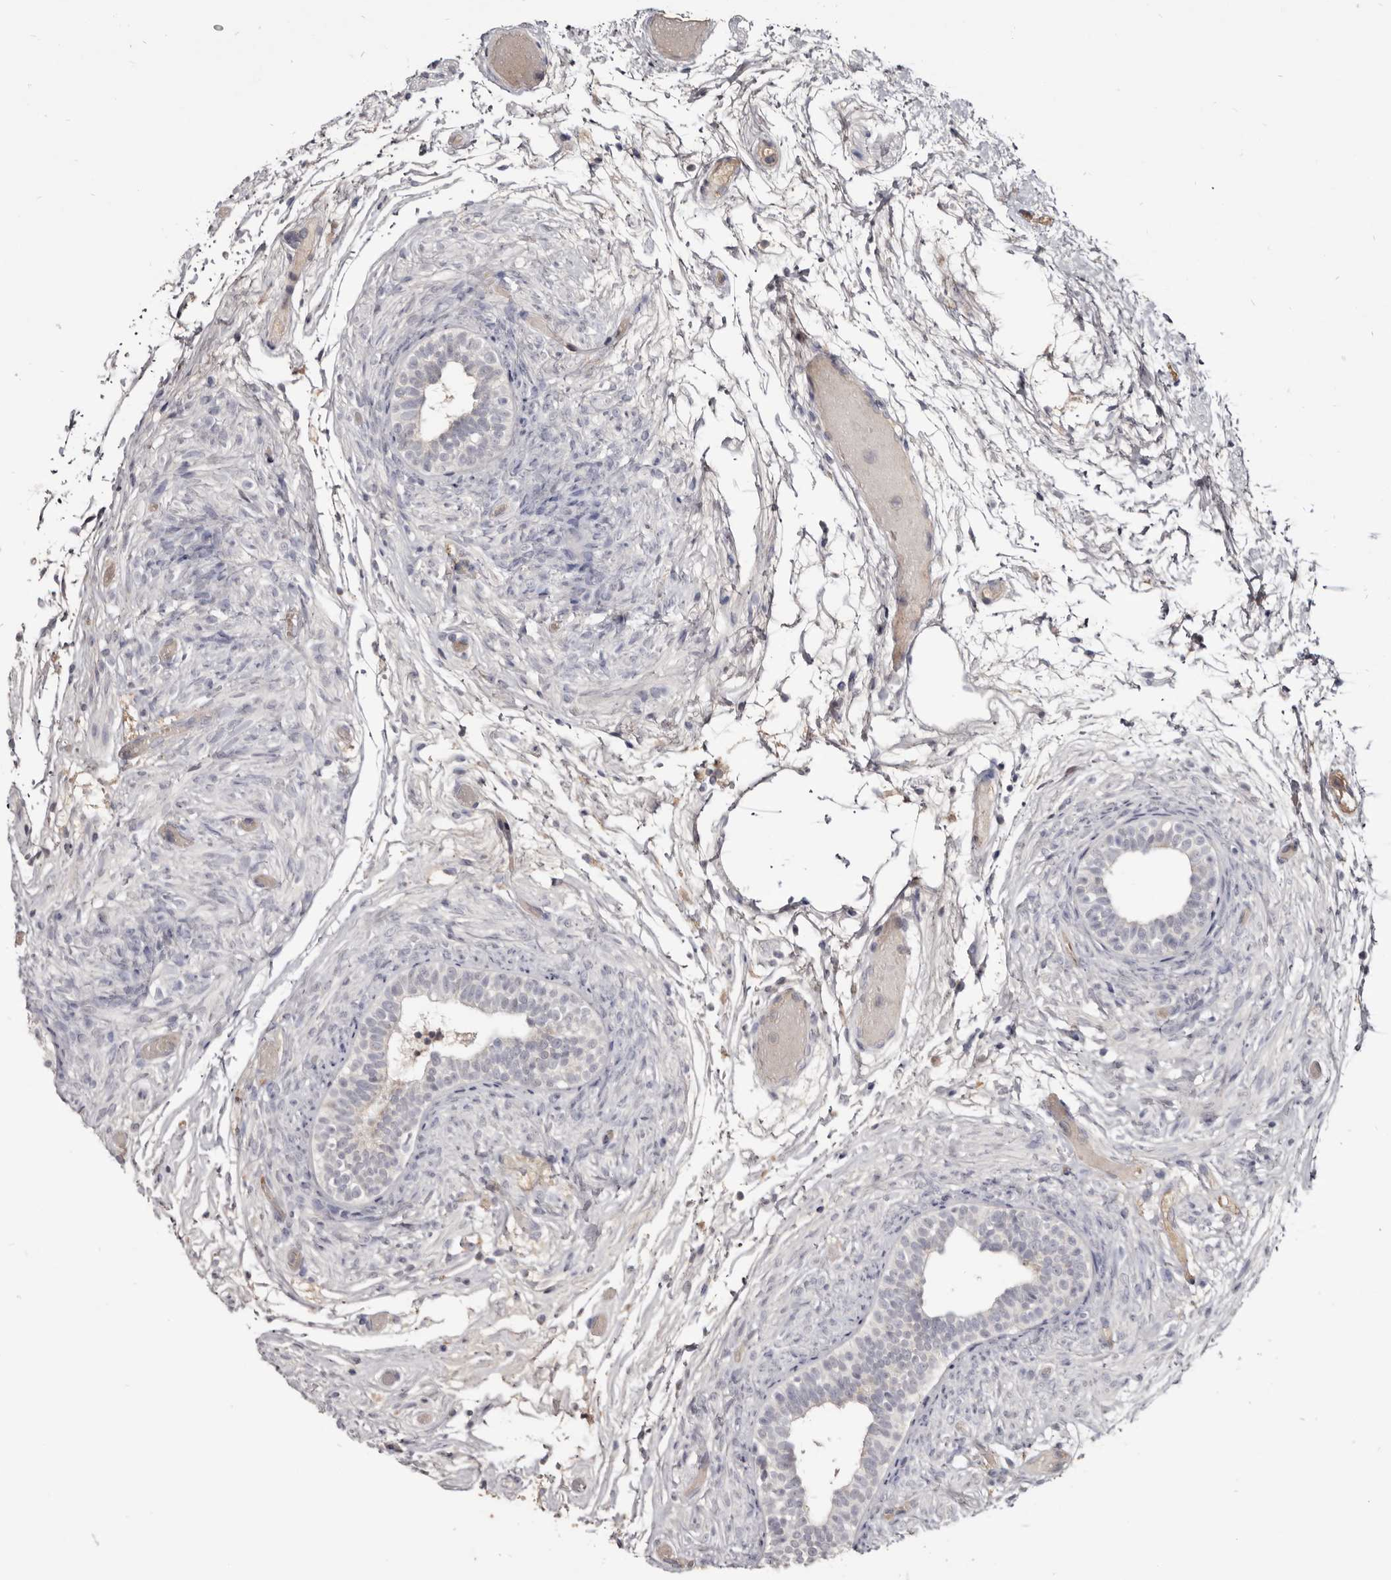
{"staining": {"intensity": "weak", "quantity": "<25%", "location": "cytoplasmic/membranous"}, "tissue": "epididymis", "cell_type": "Glandular cells", "image_type": "normal", "snomed": [{"axis": "morphology", "description": "Normal tissue, NOS"}, {"axis": "topography", "description": "Epididymis"}], "caption": "IHC of unremarkable human epididymis reveals no expression in glandular cells. (Brightfield microscopy of DAB (3,3'-diaminobenzidine) immunohistochemistry (IHC) at high magnification).", "gene": "NENF", "patient": {"sex": "male", "age": 5}}